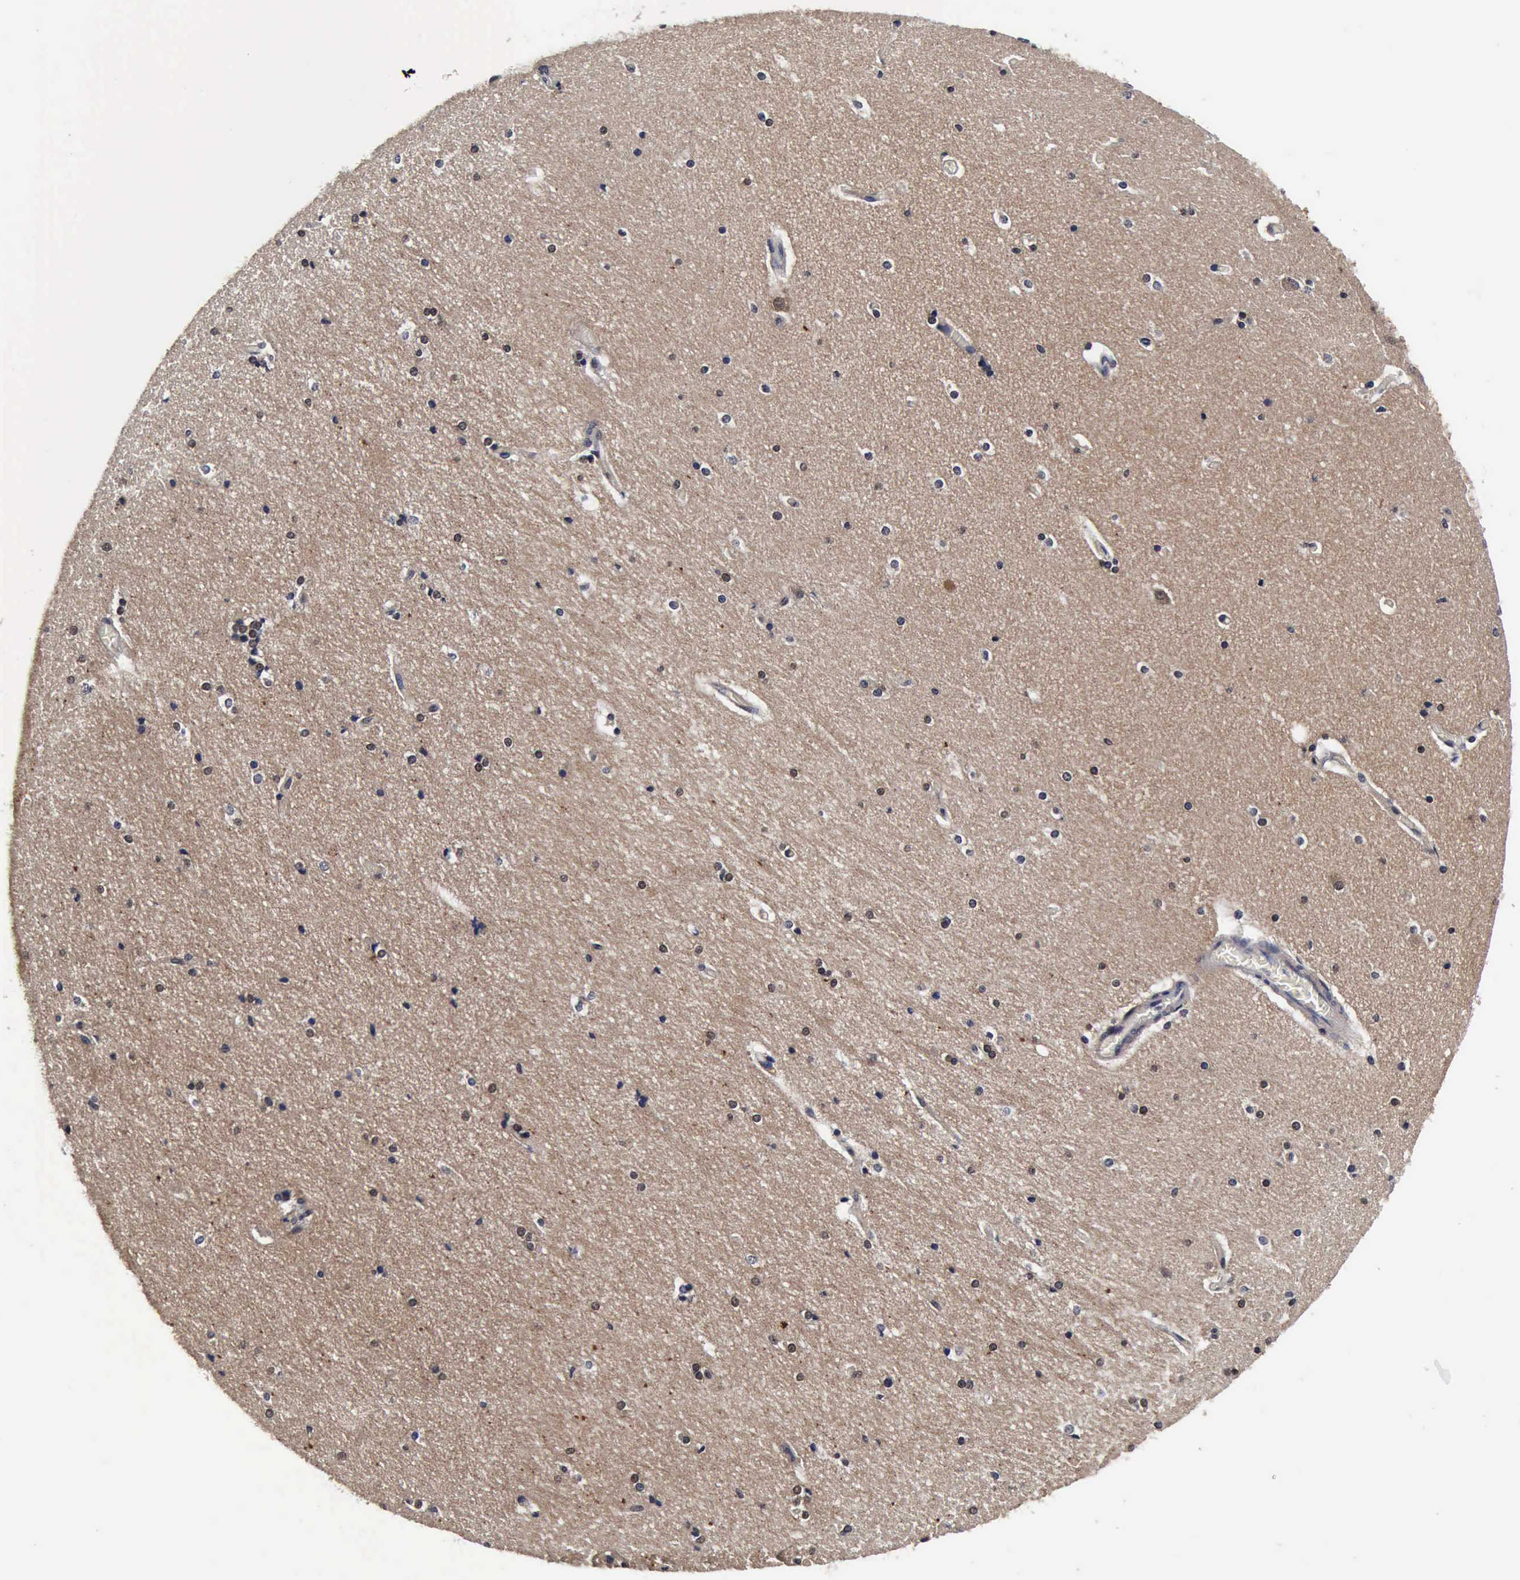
{"staining": {"intensity": "negative", "quantity": "none", "location": "none"}, "tissue": "hippocampus", "cell_type": "Glial cells", "image_type": "normal", "snomed": [{"axis": "morphology", "description": "Normal tissue, NOS"}, {"axis": "topography", "description": "Hippocampus"}], "caption": "Glial cells are negative for brown protein staining in unremarkable hippocampus. The staining is performed using DAB brown chromogen with nuclei counter-stained in using hematoxylin.", "gene": "UBC", "patient": {"sex": "female", "age": 19}}